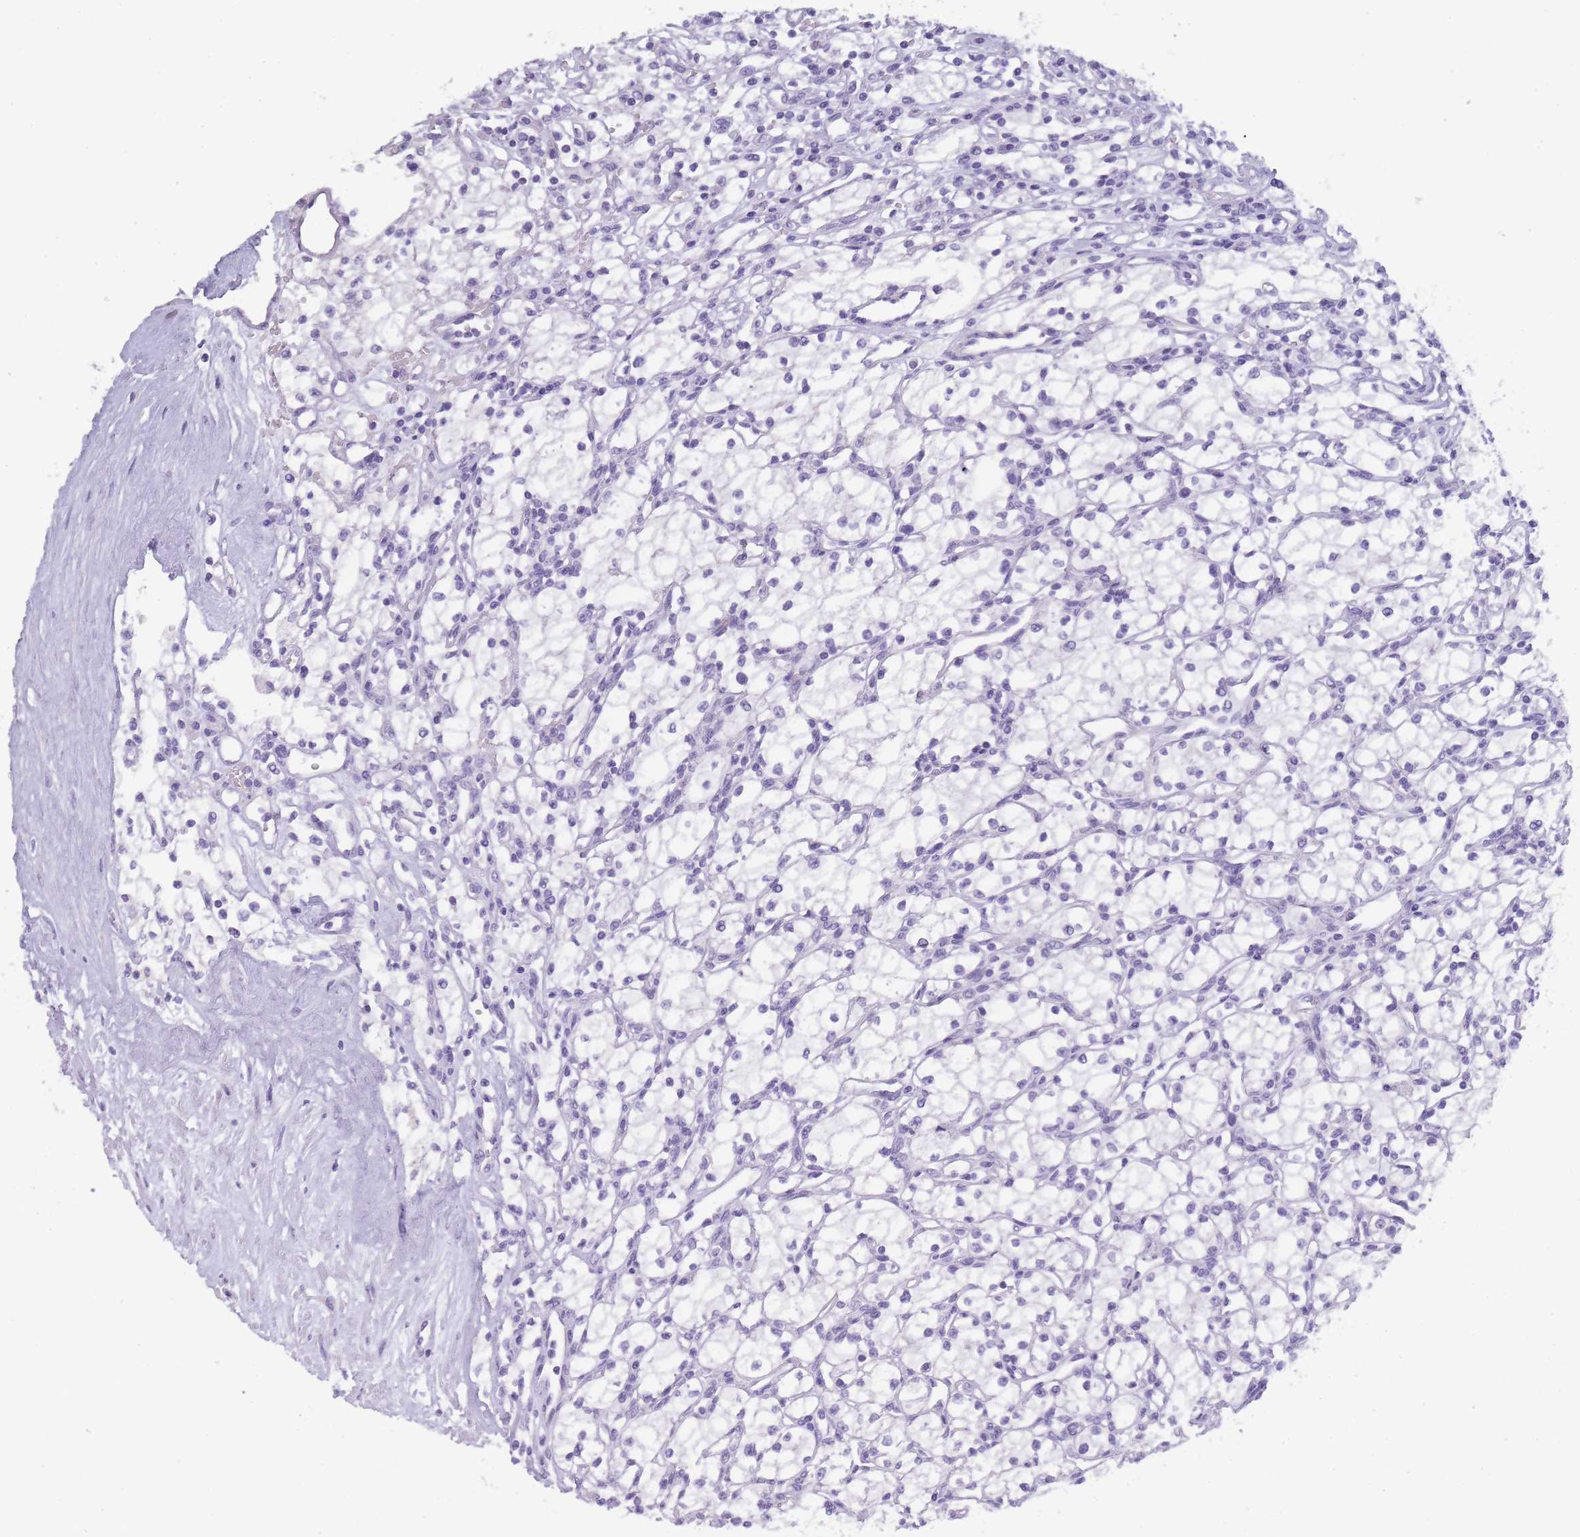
{"staining": {"intensity": "negative", "quantity": "none", "location": "none"}, "tissue": "renal cancer", "cell_type": "Tumor cells", "image_type": "cancer", "snomed": [{"axis": "morphology", "description": "Adenocarcinoma, NOS"}, {"axis": "topography", "description": "Kidney"}], "caption": "The photomicrograph demonstrates no significant expression in tumor cells of renal cancer (adenocarcinoma).", "gene": "TCP11", "patient": {"sex": "male", "age": 59}}